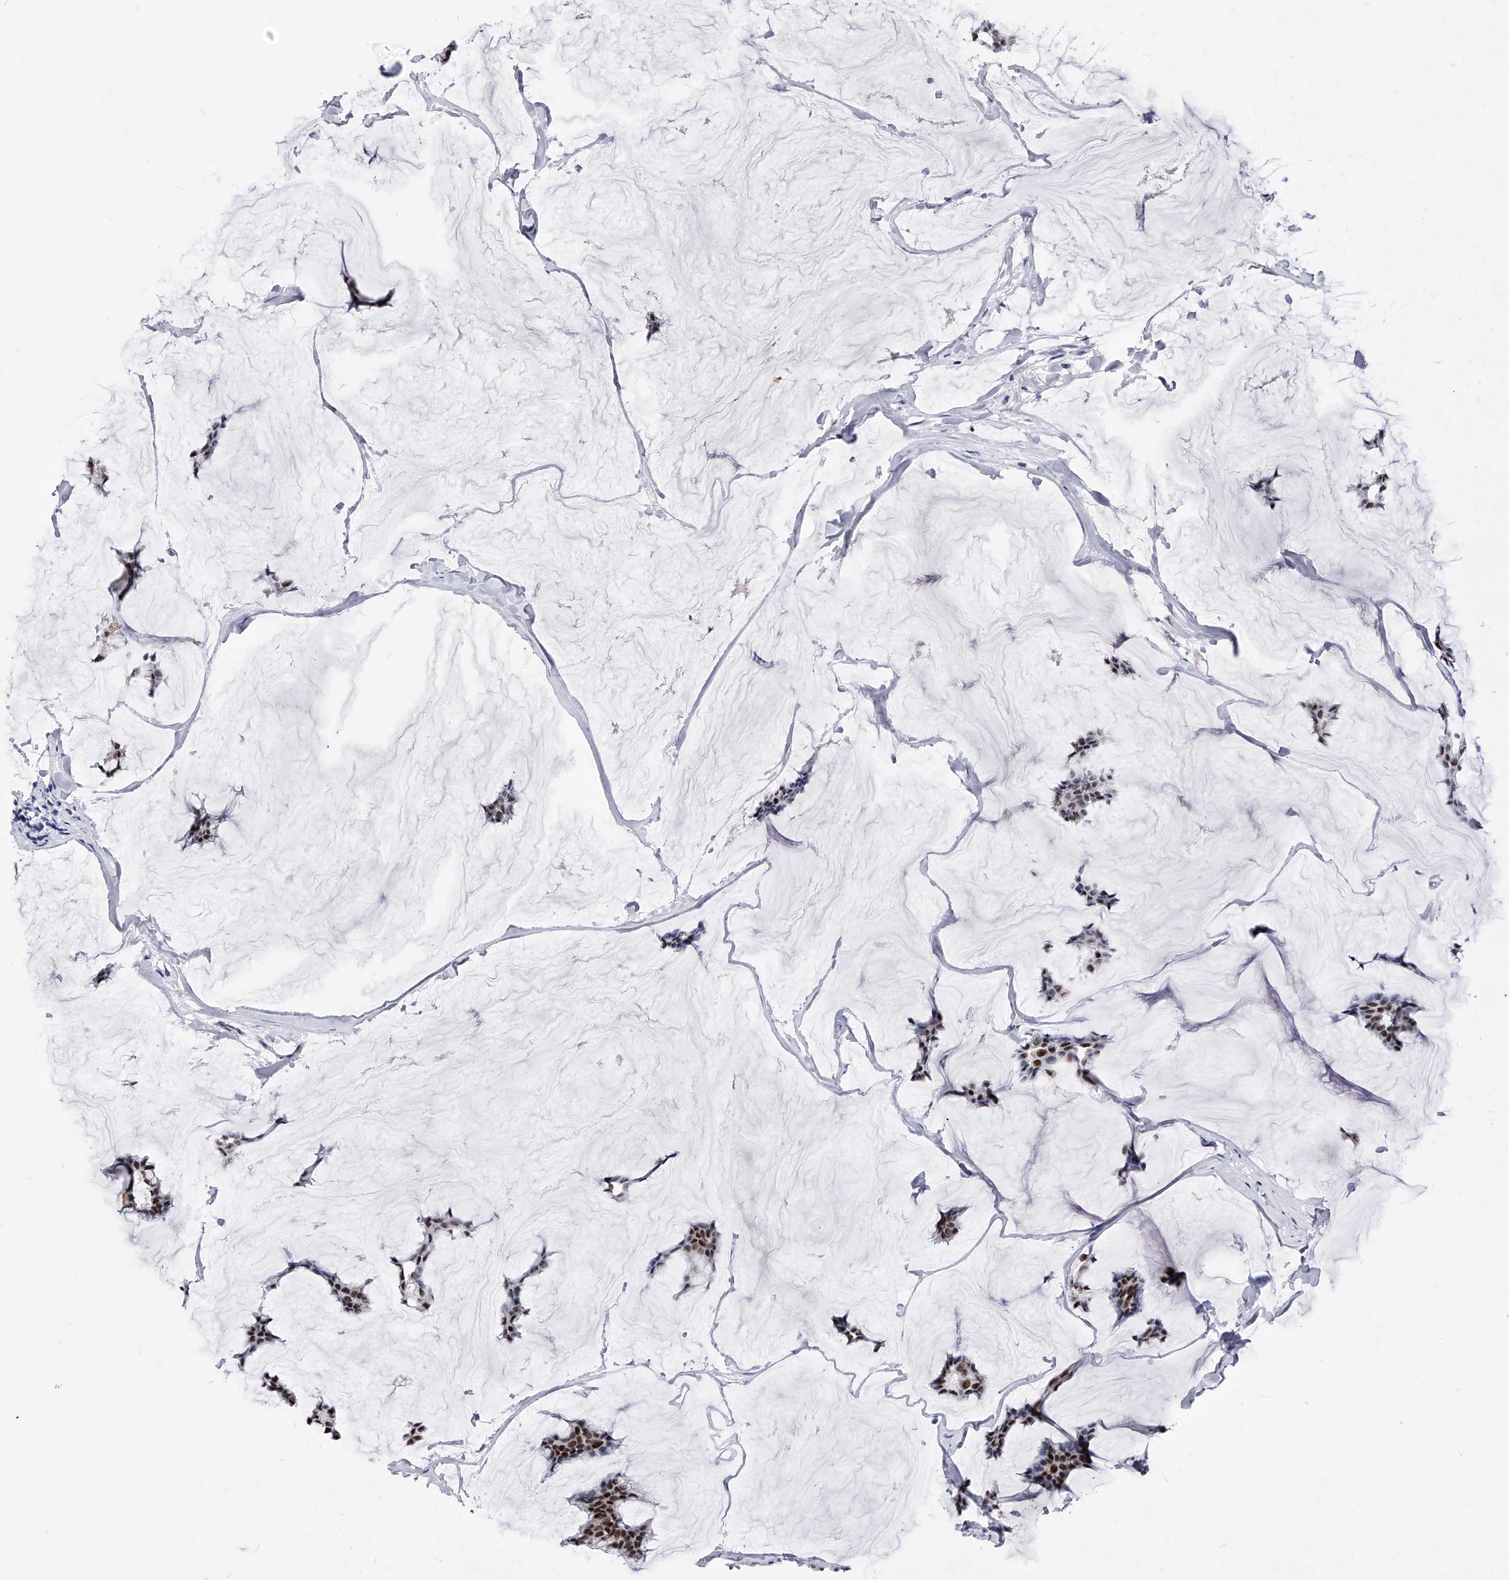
{"staining": {"intensity": "strong", "quantity": ">75%", "location": "nuclear"}, "tissue": "breast cancer", "cell_type": "Tumor cells", "image_type": "cancer", "snomed": [{"axis": "morphology", "description": "Duct carcinoma"}, {"axis": "topography", "description": "Breast"}], "caption": "IHC (DAB (3,3'-diaminobenzidine)) staining of human breast cancer displays strong nuclear protein positivity in approximately >75% of tumor cells.", "gene": "TESK2", "patient": {"sex": "female", "age": 93}}